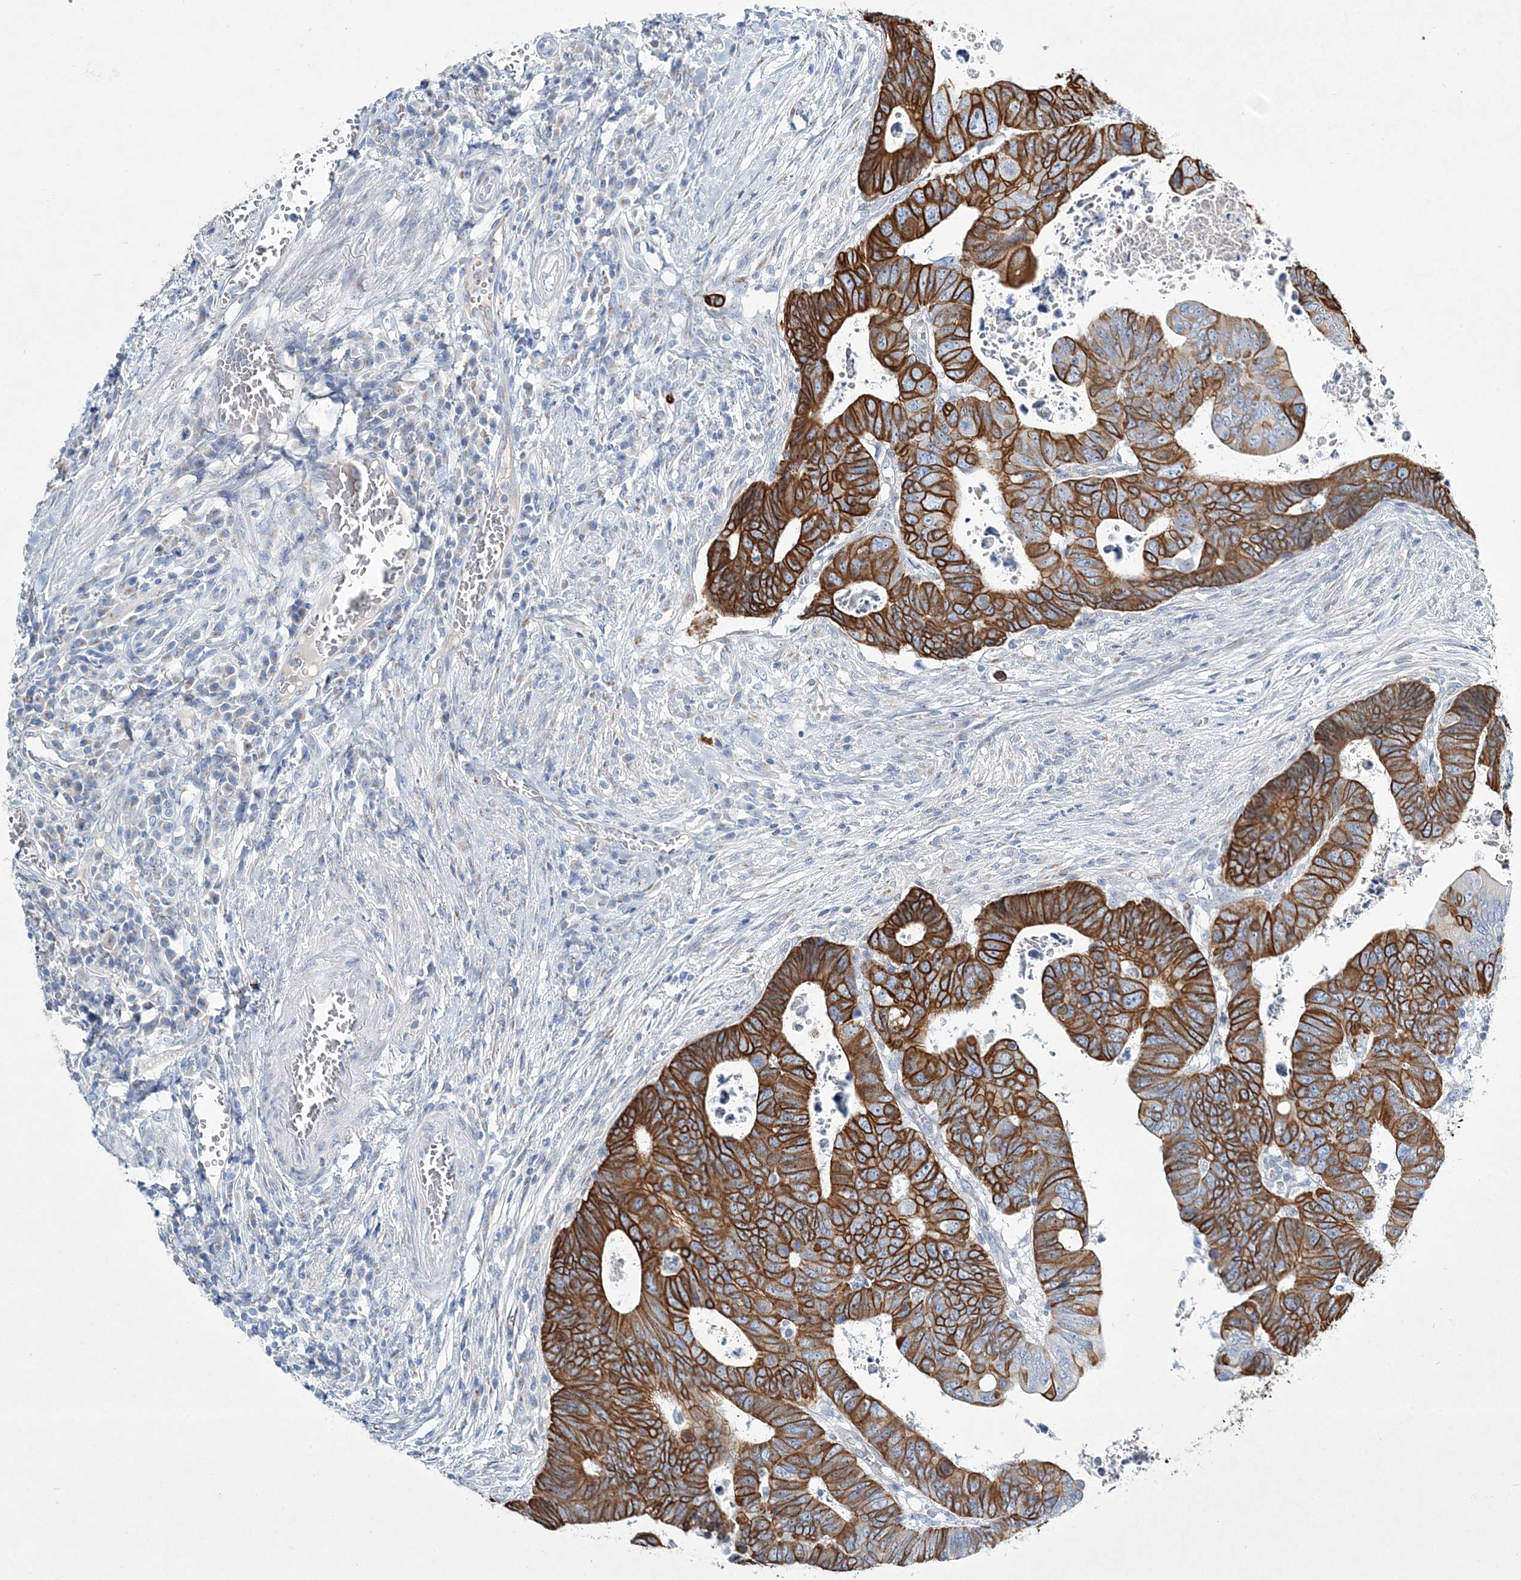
{"staining": {"intensity": "strong", "quantity": ">75%", "location": "cytoplasmic/membranous"}, "tissue": "colorectal cancer", "cell_type": "Tumor cells", "image_type": "cancer", "snomed": [{"axis": "morphology", "description": "Normal tissue, NOS"}, {"axis": "morphology", "description": "Adenocarcinoma, NOS"}, {"axis": "topography", "description": "Rectum"}], "caption": "Immunohistochemistry staining of adenocarcinoma (colorectal), which displays high levels of strong cytoplasmic/membranous staining in about >75% of tumor cells indicating strong cytoplasmic/membranous protein expression. The staining was performed using DAB (3,3'-diaminobenzidine) (brown) for protein detection and nuclei were counterstained in hematoxylin (blue).", "gene": "ADGRL1", "patient": {"sex": "female", "age": 65}}